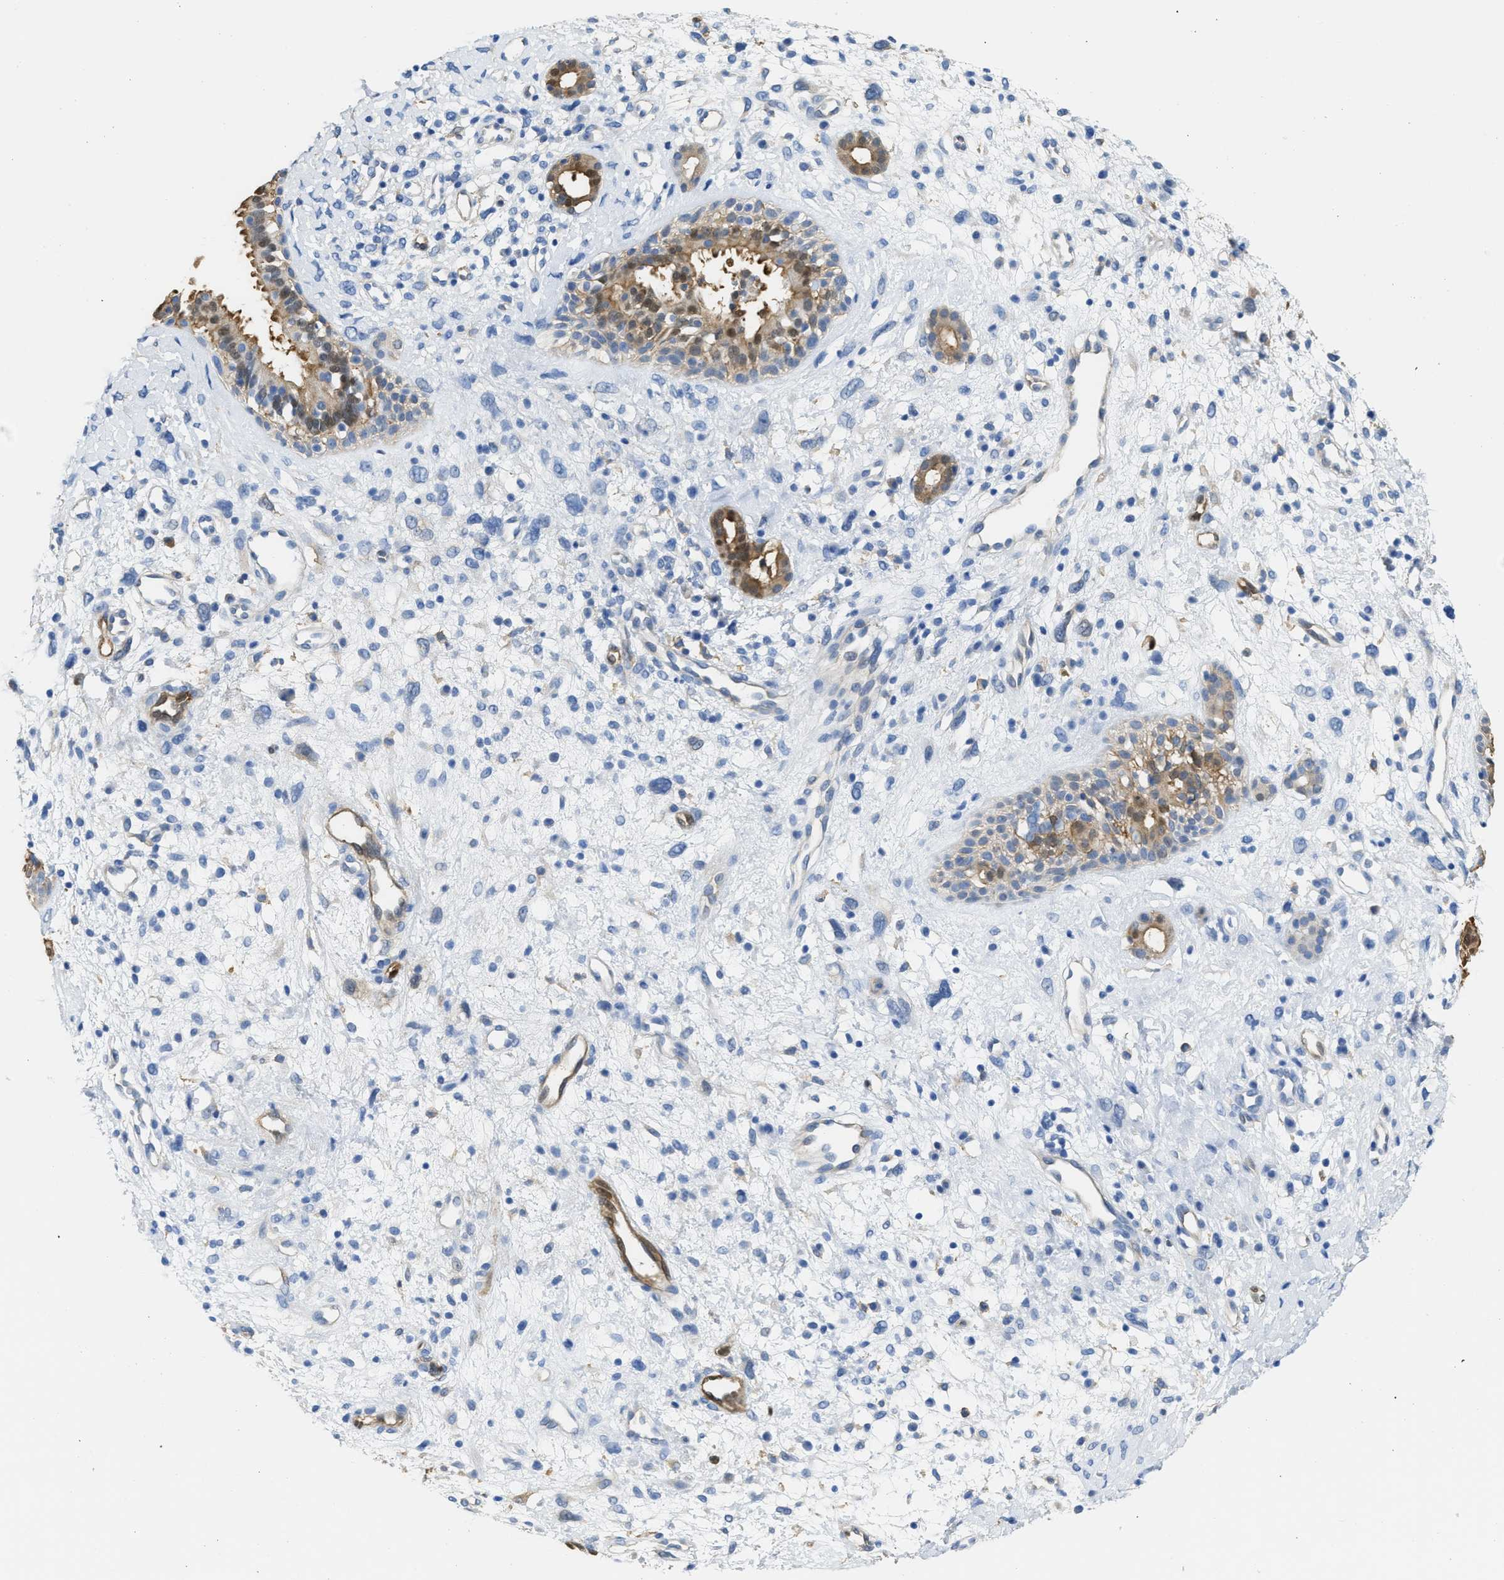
{"staining": {"intensity": "moderate", "quantity": ">75%", "location": "cytoplasmic/membranous,nuclear"}, "tissue": "nasopharynx", "cell_type": "Respiratory epithelial cells", "image_type": "normal", "snomed": [{"axis": "morphology", "description": "Normal tissue, NOS"}, {"axis": "topography", "description": "Nasopharynx"}], "caption": "IHC staining of benign nasopharynx, which reveals medium levels of moderate cytoplasmic/membranous,nuclear positivity in about >75% of respiratory epithelial cells indicating moderate cytoplasmic/membranous,nuclear protein positivity. The staining was performed using DAB (brown) for protein detection and nuclei were counterstained in hematoxylin (blue).", "gene": "ASS1", "patient": {"sex": "male", "age": 22}}